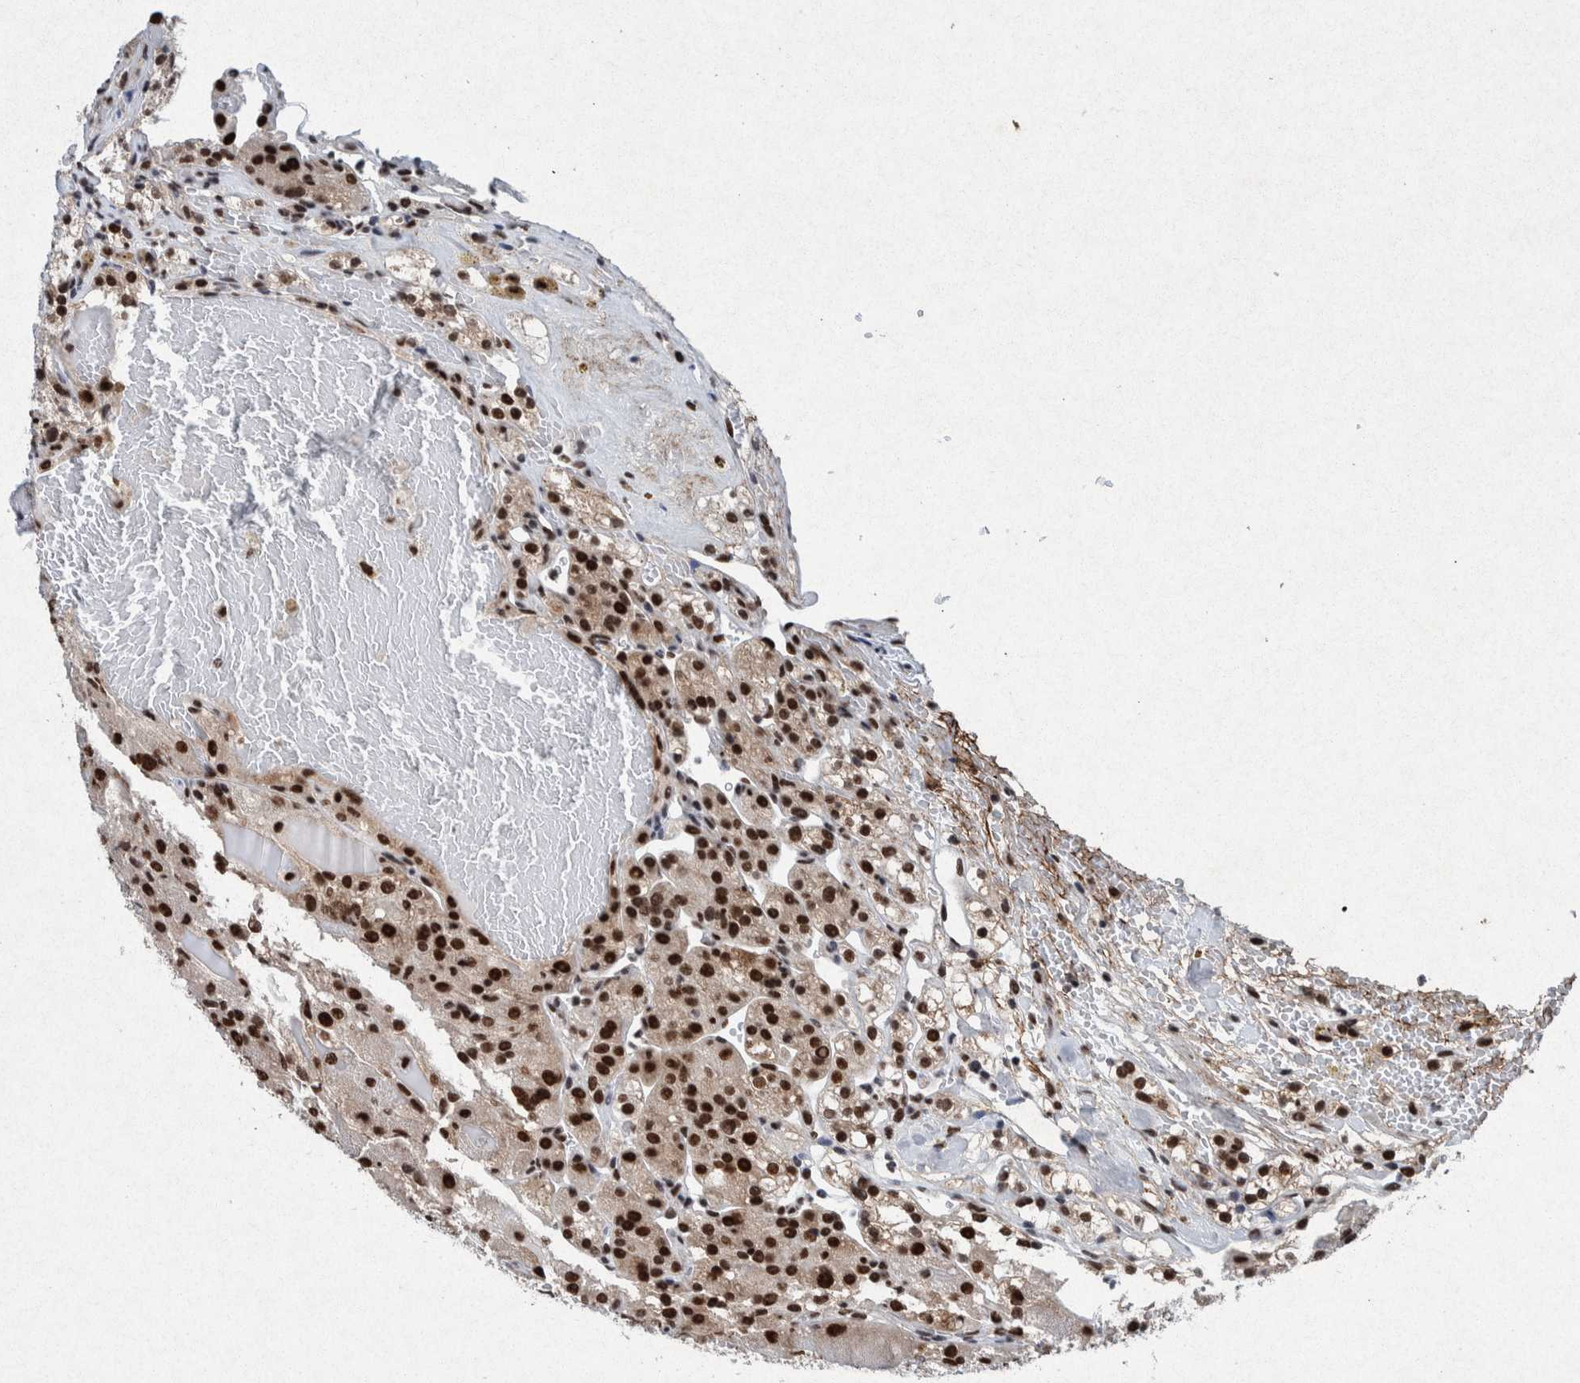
{"staining": {"intensity": "strong", "quantity": ">75%", "location": "nuclear"}, "tissue": "renal cancer", "cell_type": "Tumor cells", "image_type": "cancer", "snomed": [{"axis": "morphology", "description": "Normal tissue, NOS"}, {"axis": "morphology", "description": "Adenocarcinoma, NOS"}, {"axis": "topography", "description": "Kidney"}], "caption": "An image showing strong nuclear expression in about >75% of tumor cells in renal cancer (adenocarcinoma), as visualized by brown immunohistochemical staining.", "gene": "TAF10", "patient": {"sex": "male", "age": 61}}